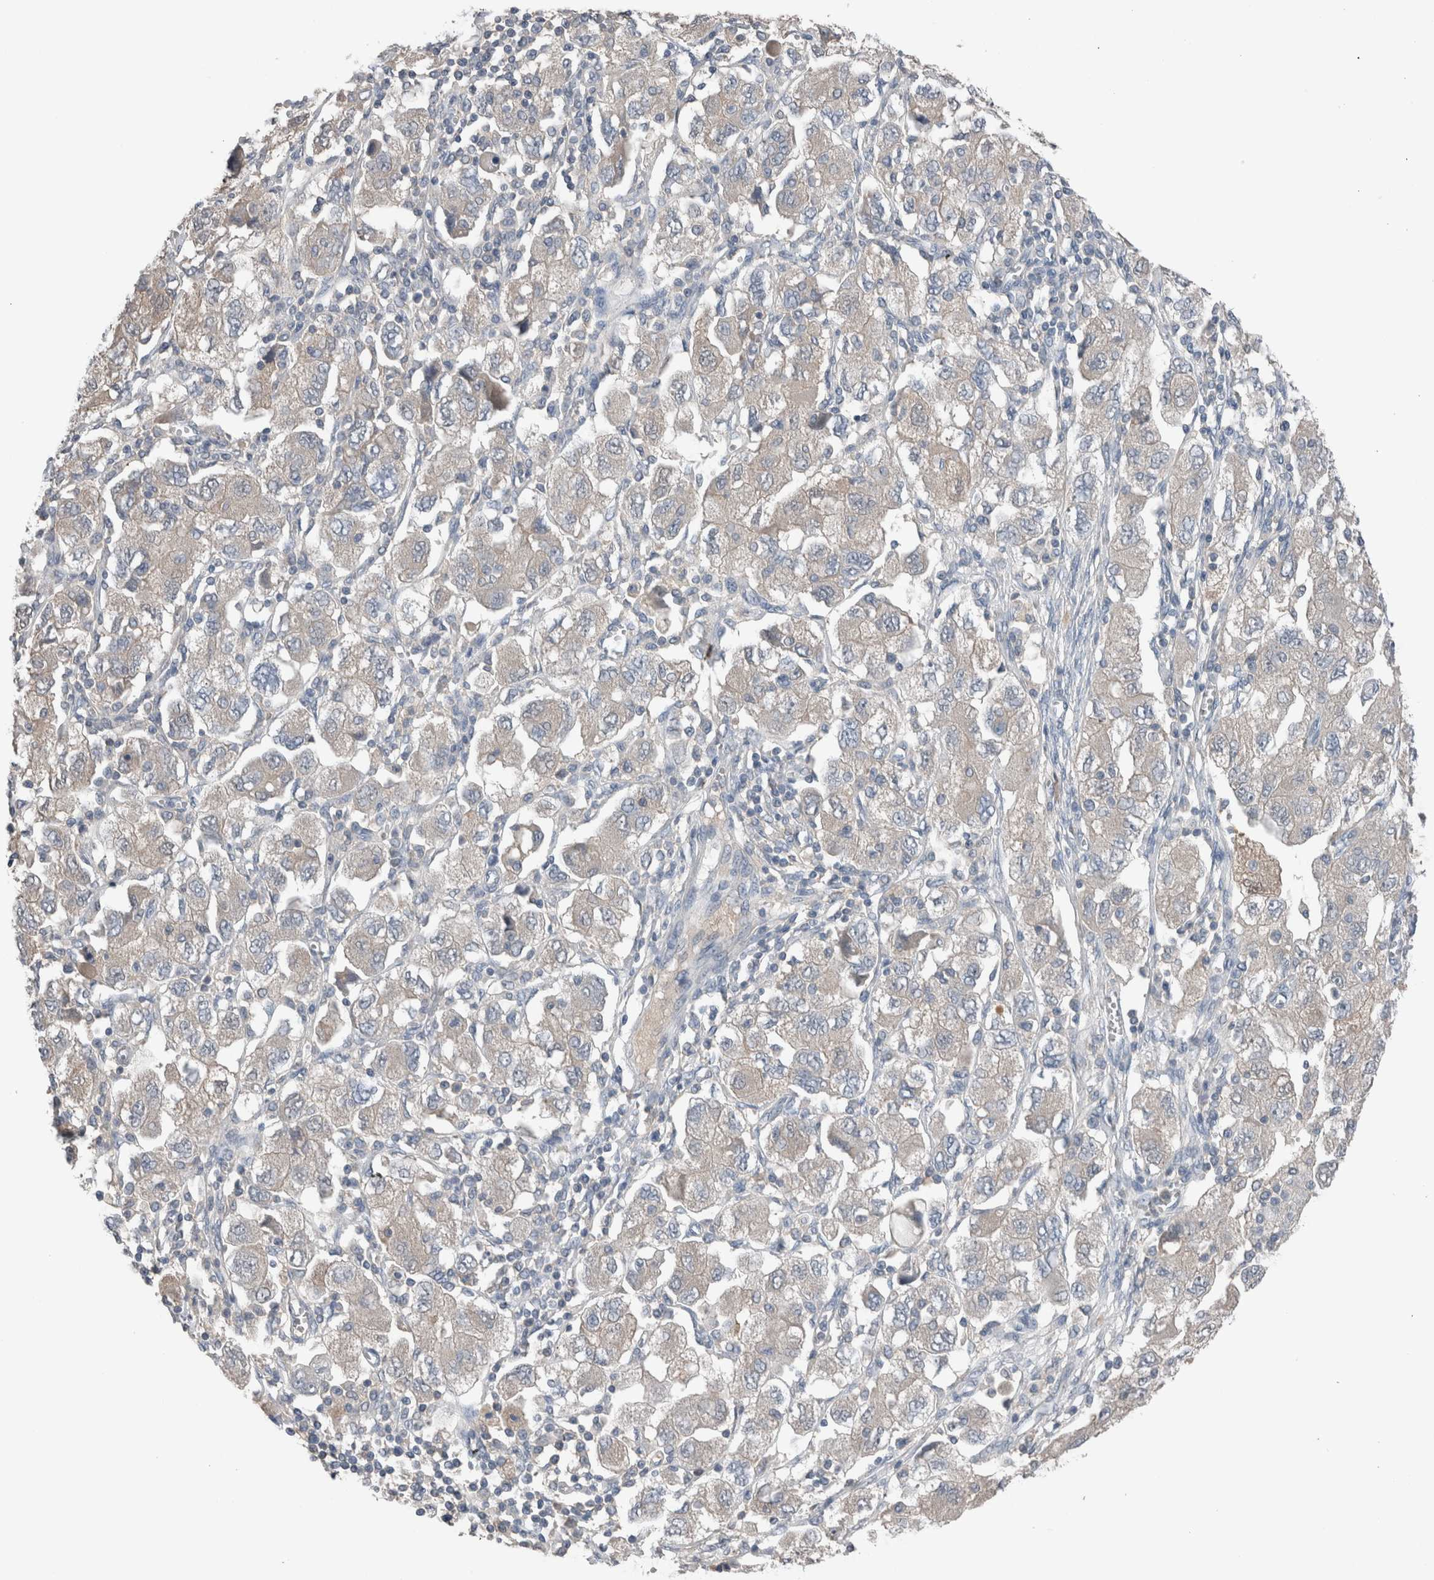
{"staining": {"intensity": "weak", "quantity": "25%-75%", "location": "cytoplasmic/membranous"}, "tissue": "ovarian cancer", "cell_type": "Tumor cells", "image_type": "cancer", "snomed": [{"axis": "morphology", "description": "Carcinoma, NOS"}, {"axis": "morphology", "description": "Cystadenocarcinoma, serous, NOS"}, {"axis": "topography", "description": "Ovary"}], "caption": "A low amount of weak cytoplasmic/membranous expression is identified in approximately 25%-75% of tumor cells in ovarian cancer (carcinoma) tissue.", "gene": "CRNN", "patient": {"sex": "female", "age": 69}}